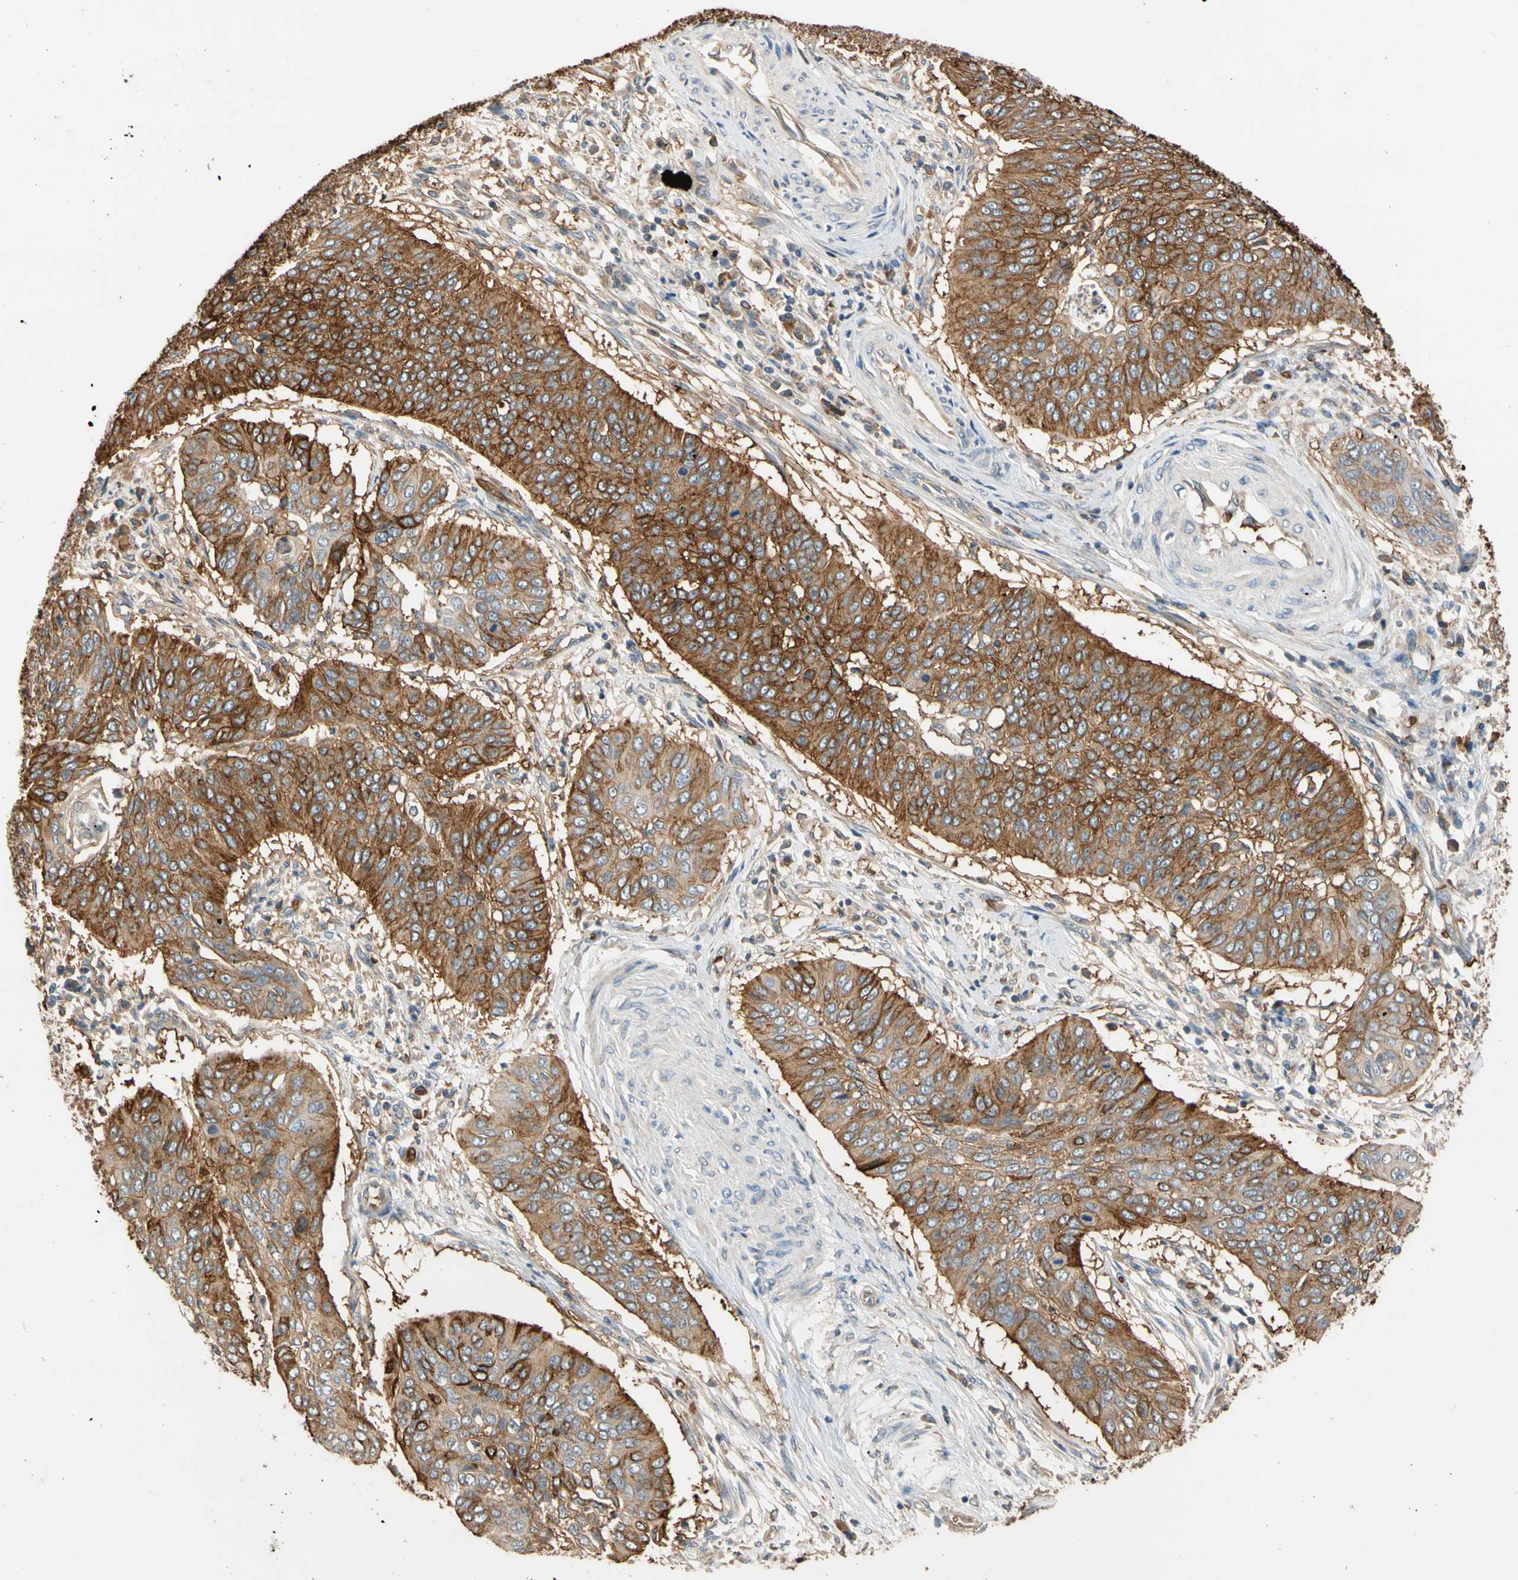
{"staining": {"intensity": "strong", "quantity": ">75%", "location": "cytoplasmic/membranous"}, "tissue": "cervical cancer", "cell_type": "Tumor cells", "image_type": "cancer", "snomed": [{"axis": "morphology", "description": "Normal tissue, NOS"}, {"axis": "morphology", "description": "Squamous cell carcinoma, NOS"}, {"axis": "topography", "description": "Cervix"}], "caption": "DAB (3,3'-diaminobenzidine) immunohistochemical staining of human cervical squamous cell carcinoma shows strong cytoplasmic/membranous protein staining in approximately >75% of tumor cells. The staining was performed using DAB (3,3'-diaminobenzidine) to visualize the protein expression in brown, while the nuclei were stained in blue with hematoxylin (Magnification: 20x).", "gene": "RIOK2", "patient": {"sex": "female", "age": 39}}